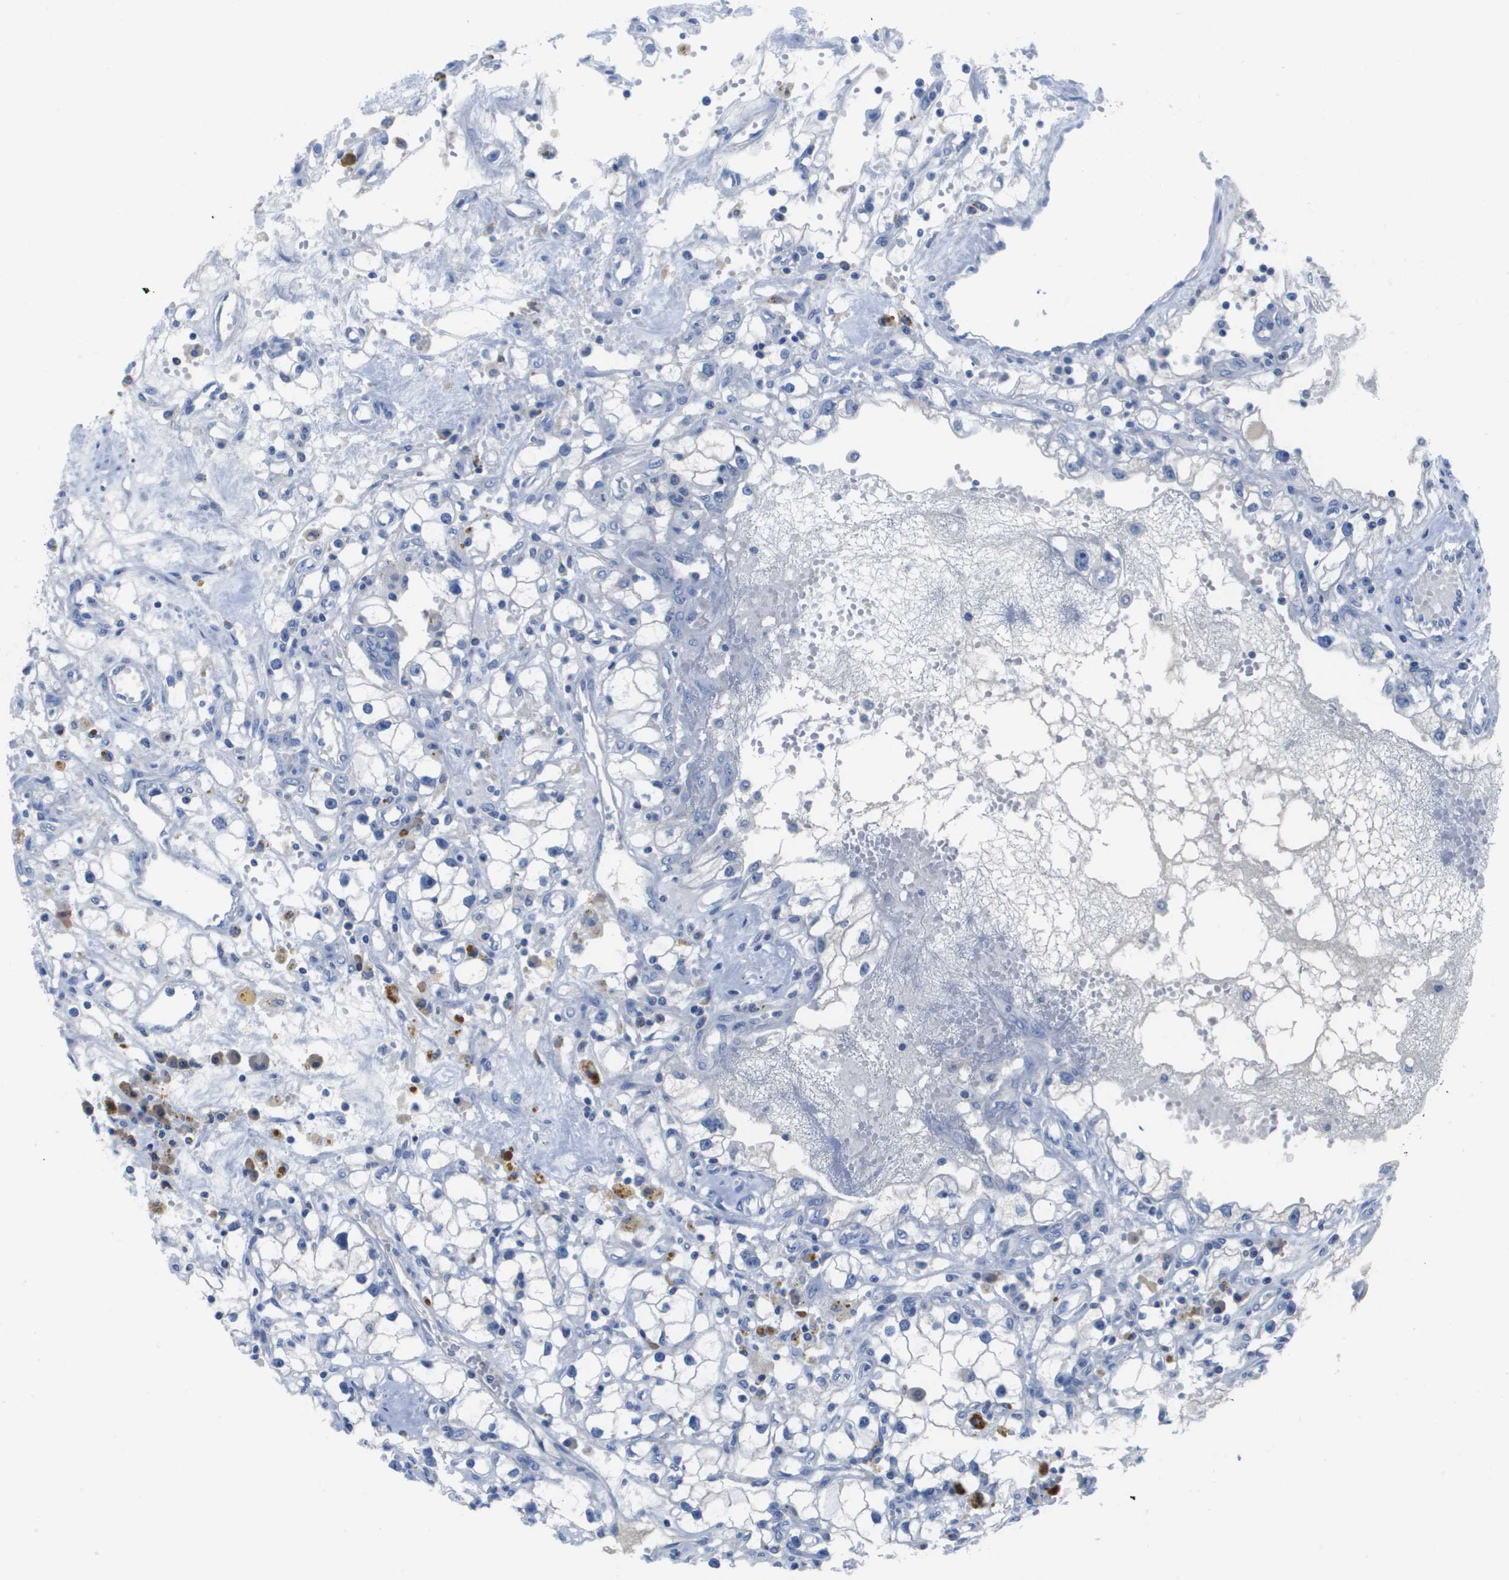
{"staining": {"intensity": "negative", "quantity": "none", "location": "none"}, "tissue": "renal cancer", "cell_type": "Tumor cells", "image_type": "cancer", "snomed": [{"axis": "morphology", "description": "Adenocarcinoma, NOS"}, {"axis": "topography", "description": "Kidney"}], "caption": "The histopathology image demonstrates no significant expression in tumor cells of renal cancer.", "gene": "MS4A1", "patient": {"sex": "male", "age": 56}}